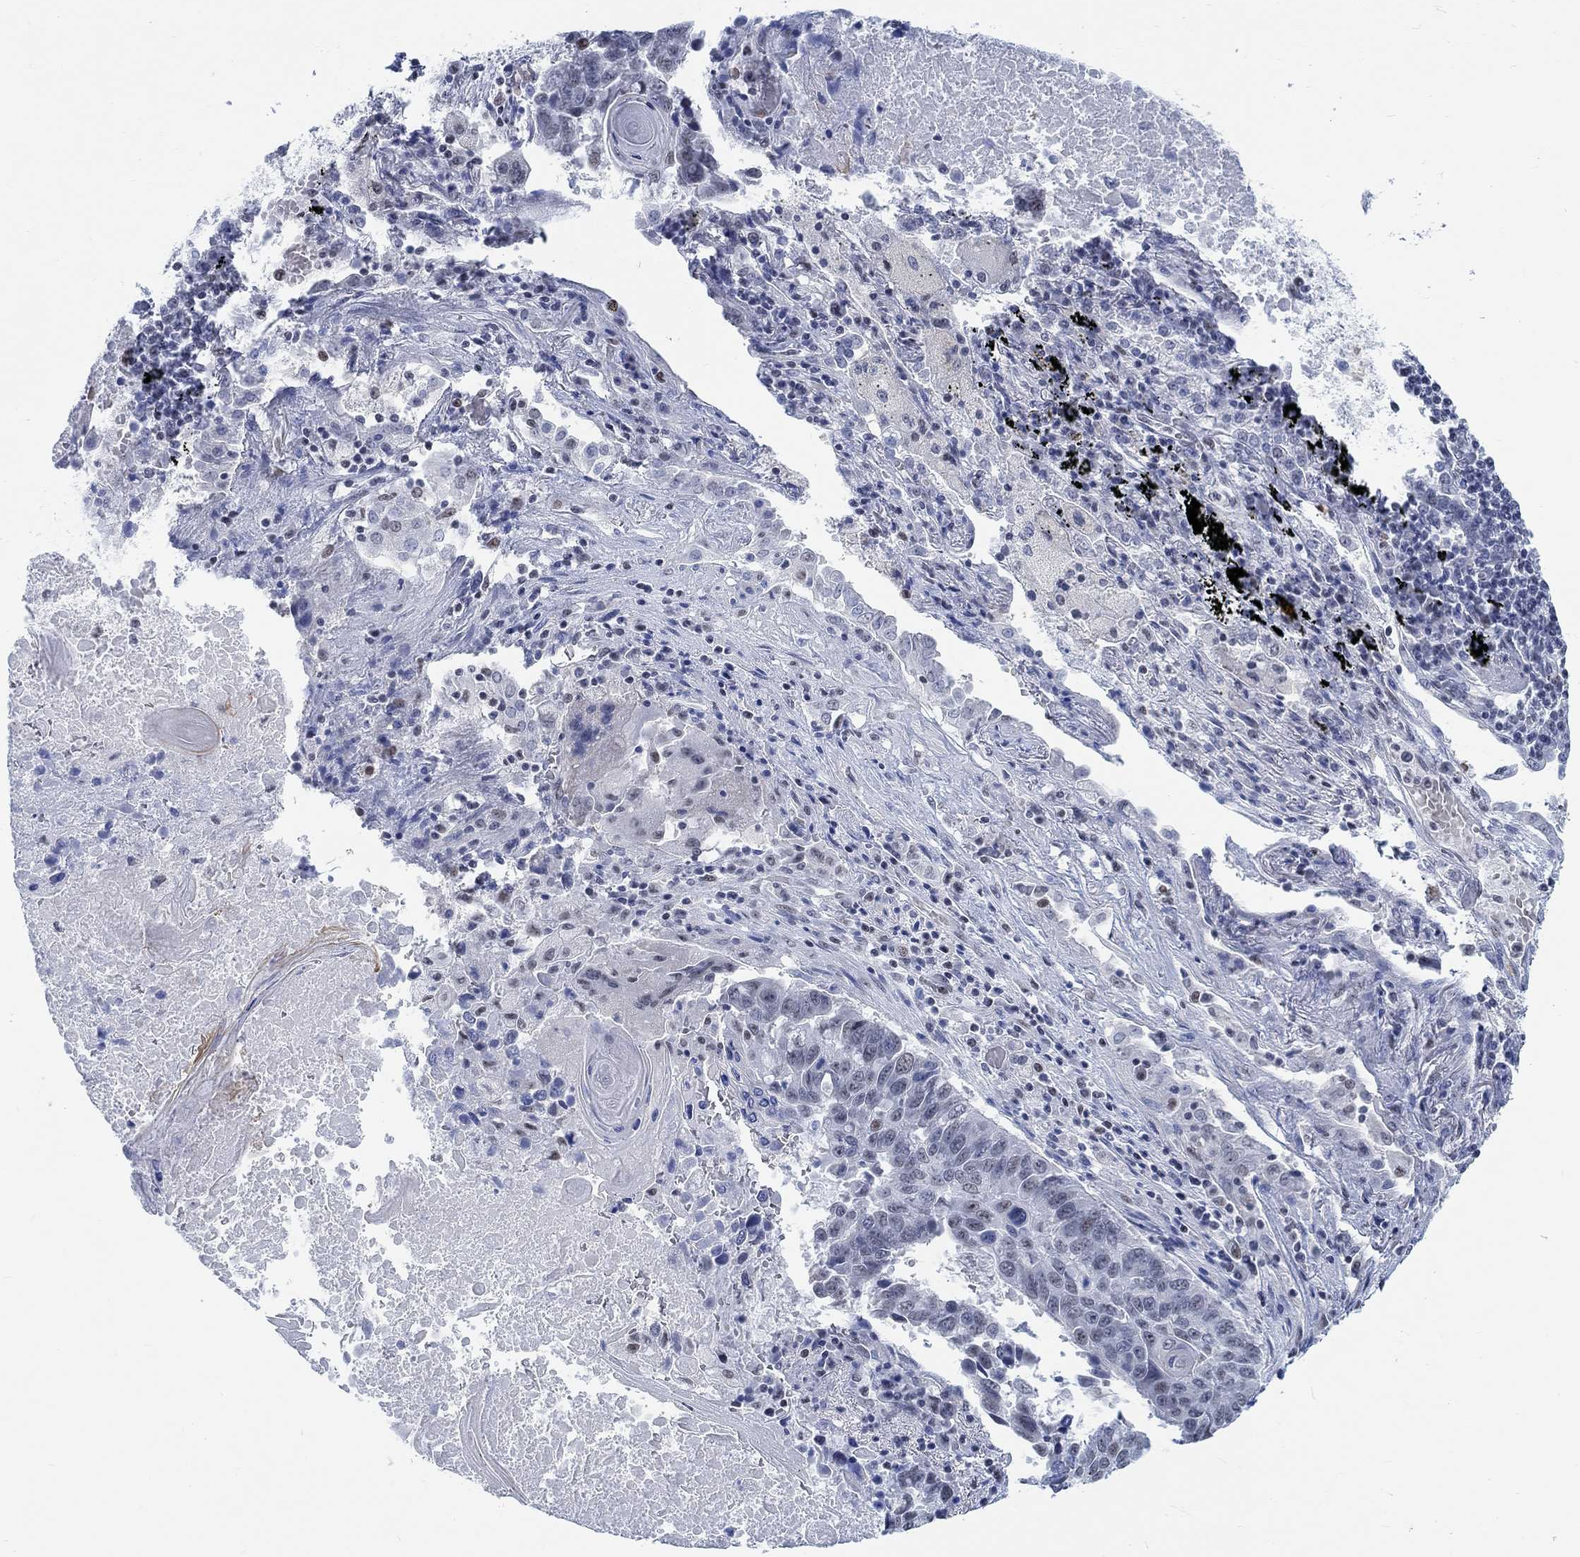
{"staining": {"intensity": "negative", "quantity": "none", "location": "none"}, "tissue": "lung cancer", "cell_type": "Tumor cells", "image_type": "cancer", "snomed": [{"axis": "morphology", "description": "Squamous cell carcinoma, NOS"}, {"axis": "topography", "description": "Lung"}], "caption": "A photomicrograph of lung cancer stained for a protein reveals no brown staining in tumor cells.", "gene": "KCNH8", "patient": {"sex": "male", "age": 73}}